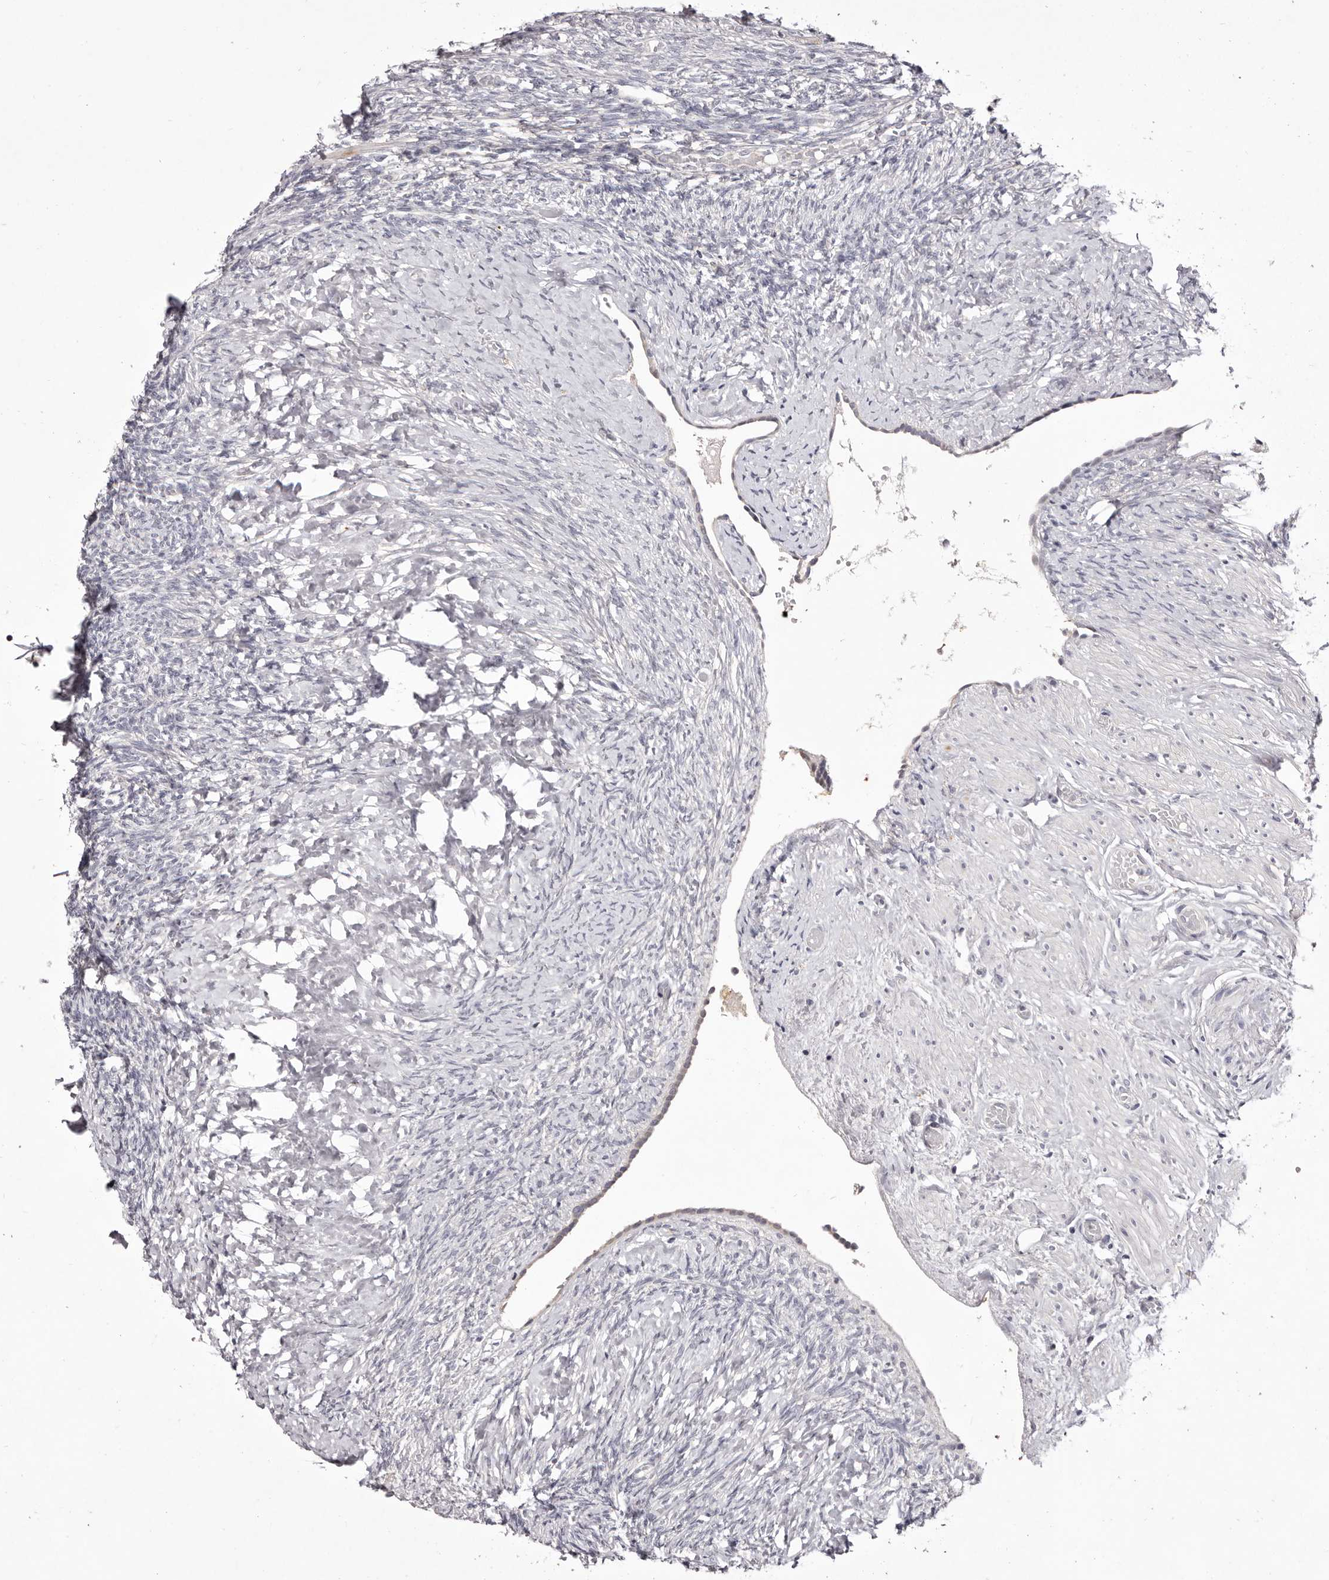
{"staining": {"intensity": "negative", "quantity": "none", "location": "none"}, "tissue": "ovary", "cell_type": "Follicle cells", "image_type": "normal", "snomed": [{"axis": "morphology", "description": "Normal tissue, NOS"}, {"axis": "topography", "description": "Ovary"}], "caption": "The IHC micrograph has no significant positivity in follicle cells of ovary. (DAB immunohistochemistry (IHC), high magnification).", "gene": "GARNL3", "patient": {"sex": "female", "age": 41}}